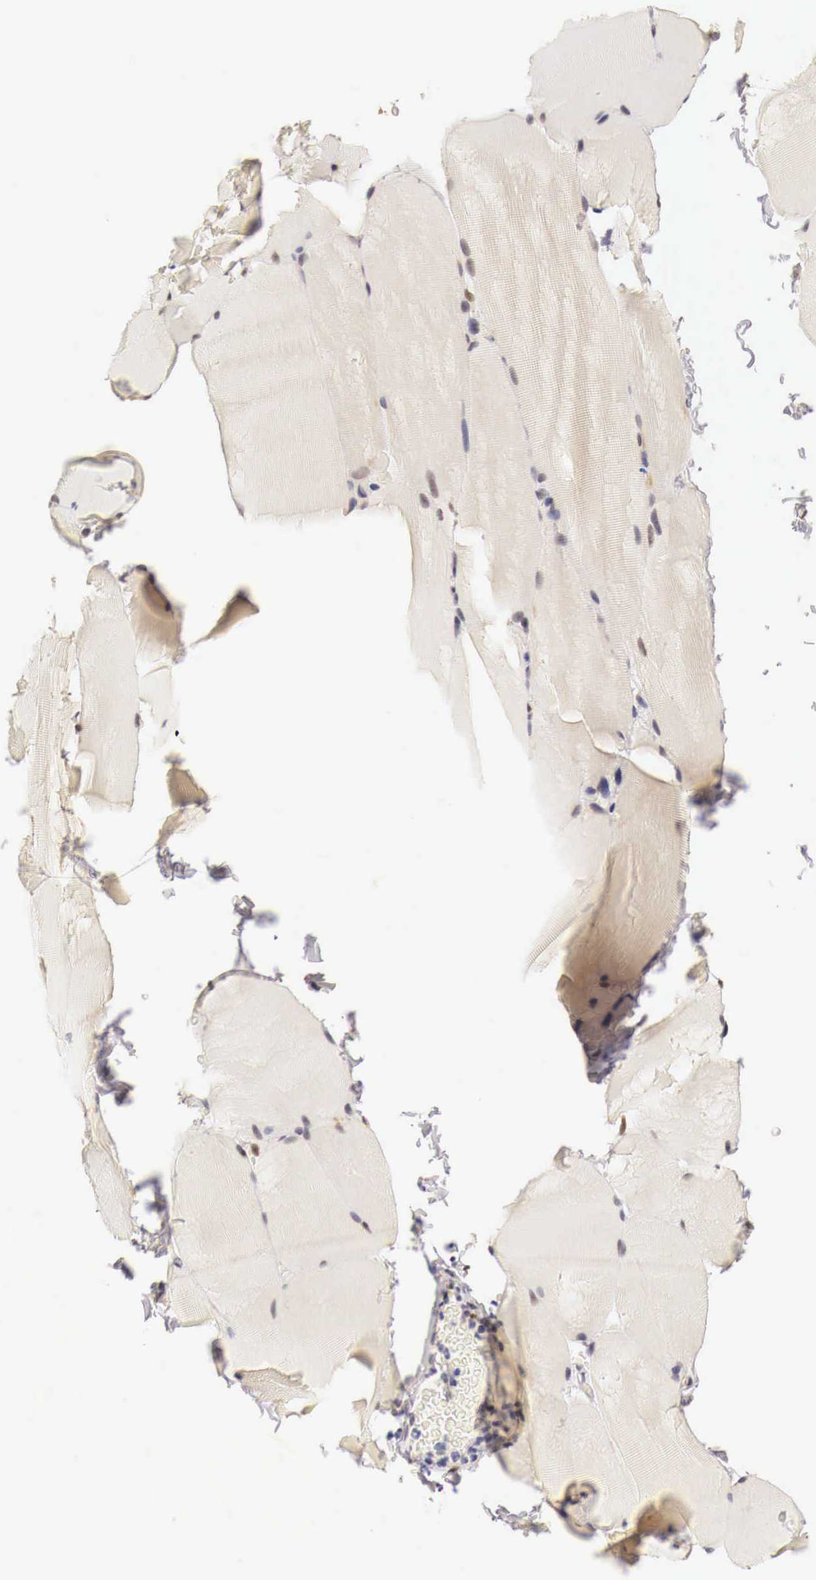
{"staining": {"intensity": "weak", "quantity": "25%-75%", "location": "cytoplasmic/membranous"}, "tissue": "skeletal muscle", "cell_type": "Myocytes", "image_type": "normal", "snomed": [{"axis": "morphology", "description": "Normal tissue, NOS"}, {"axis": "topography", "description": "Skeletal muscle"}], "caption": "This photomicrograph exhibits immunohistochemistry (IHC) staining of unremarkable human skeletal muscle, with low weak cytoplasmic/membranous staining in approximately 25%-75% of myocytes.", "gene": "CASP3", "patient": {"sex": "male", "age": 71}}